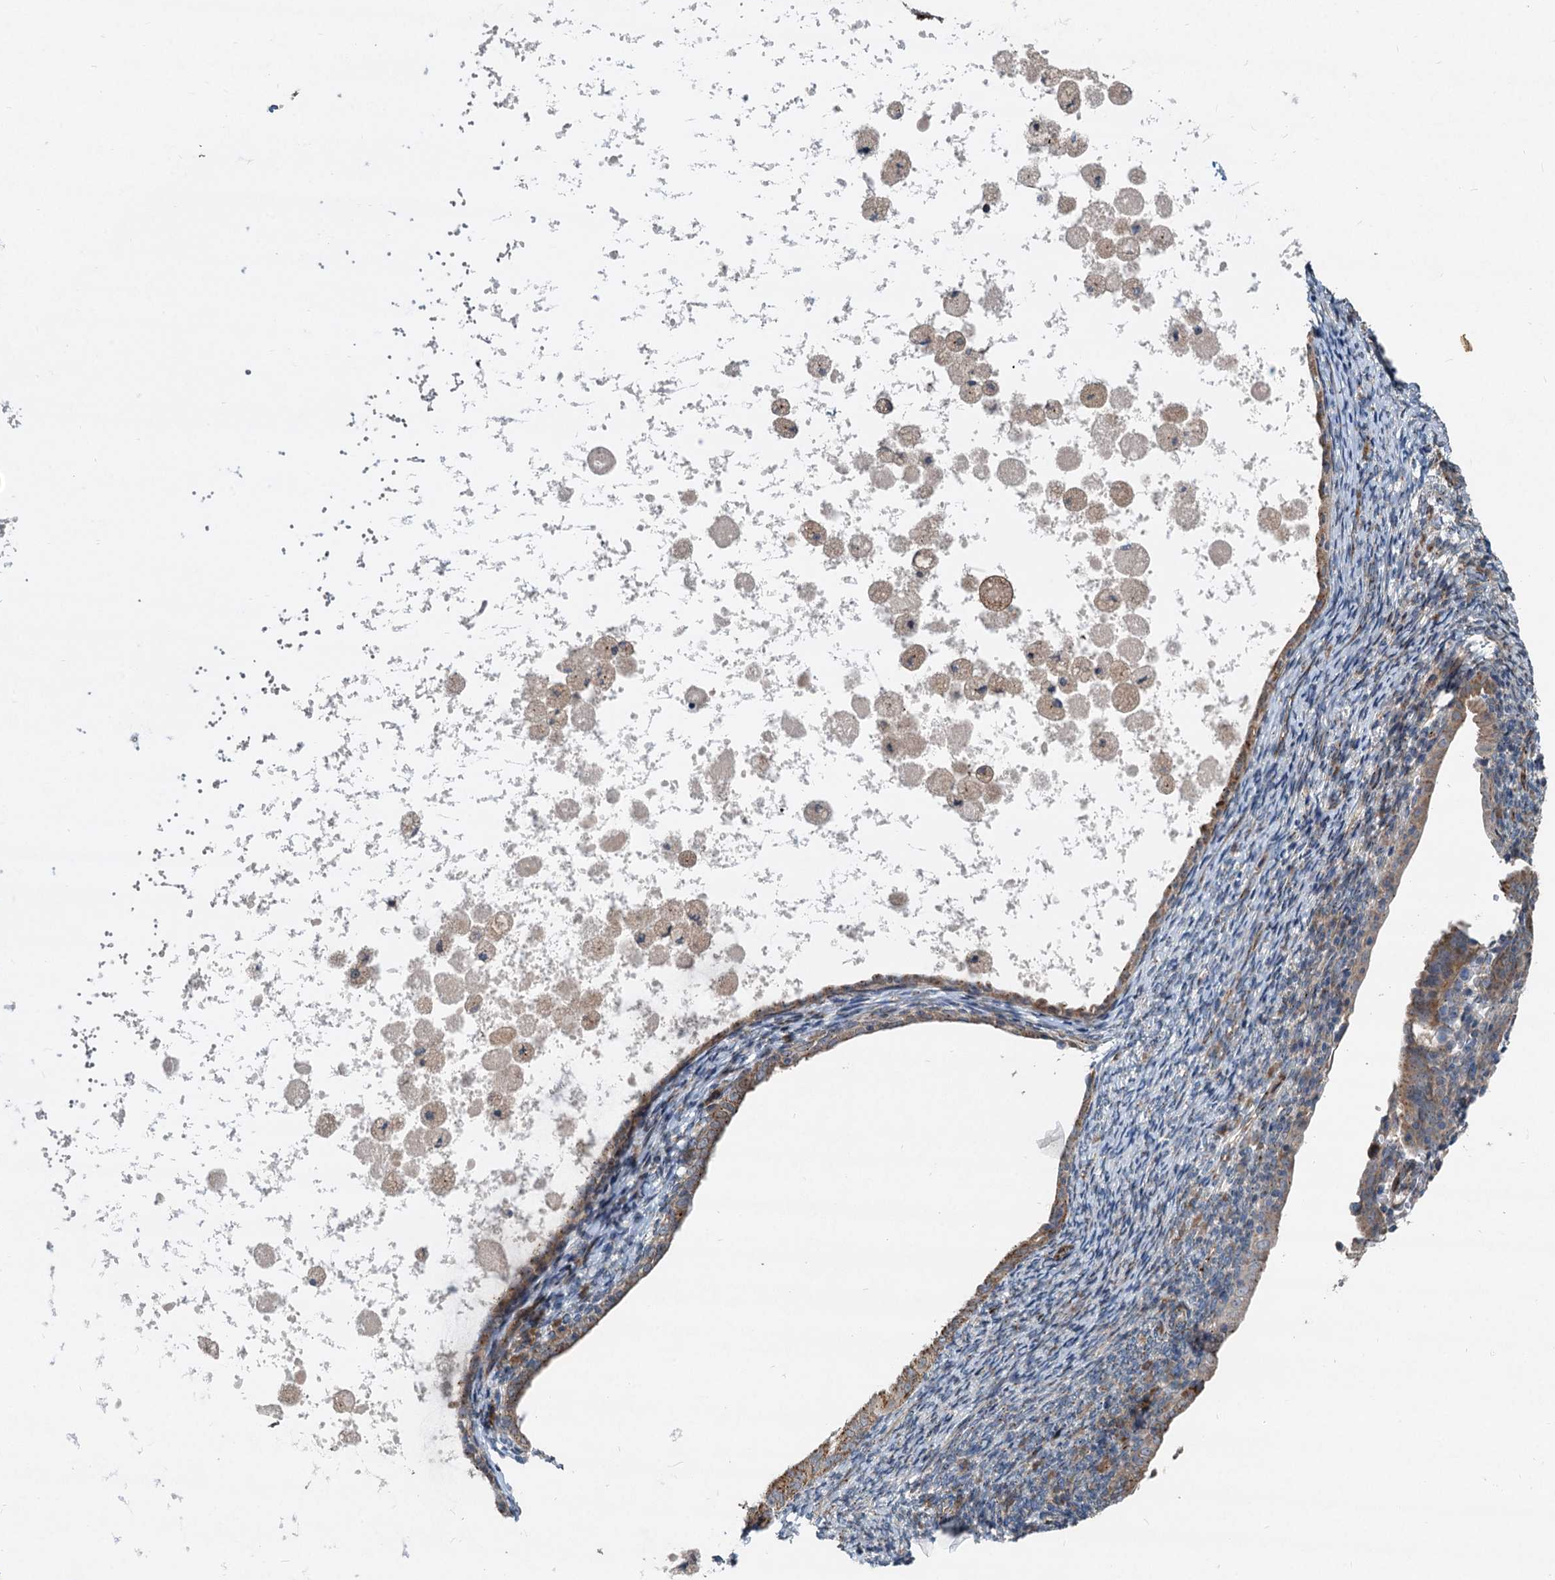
{"staining": {"intensity": "negative", "quantity": "none", "location": "none"}, "tissue": "endometrium", "cell_type": "Cells in endometrial stroma", "image_type": "normal", "snomed": [{"axis": "morphology", "description": "Normal tissue, NOS"}, {"axis": "topography", "description": "Endometrium"}], "caption": "High magnification brightfield microscopy of benign endometrium stained with DAB (brown) and counterstained with hematoxylin (blue): cells in endometrial stroma show no significant expression. (Brightfield microscopy of DAB immunohistochemistry (IHC) at high magnification).", "gene": "CEP68", "patient": {"sex": "female", "age": 72}}